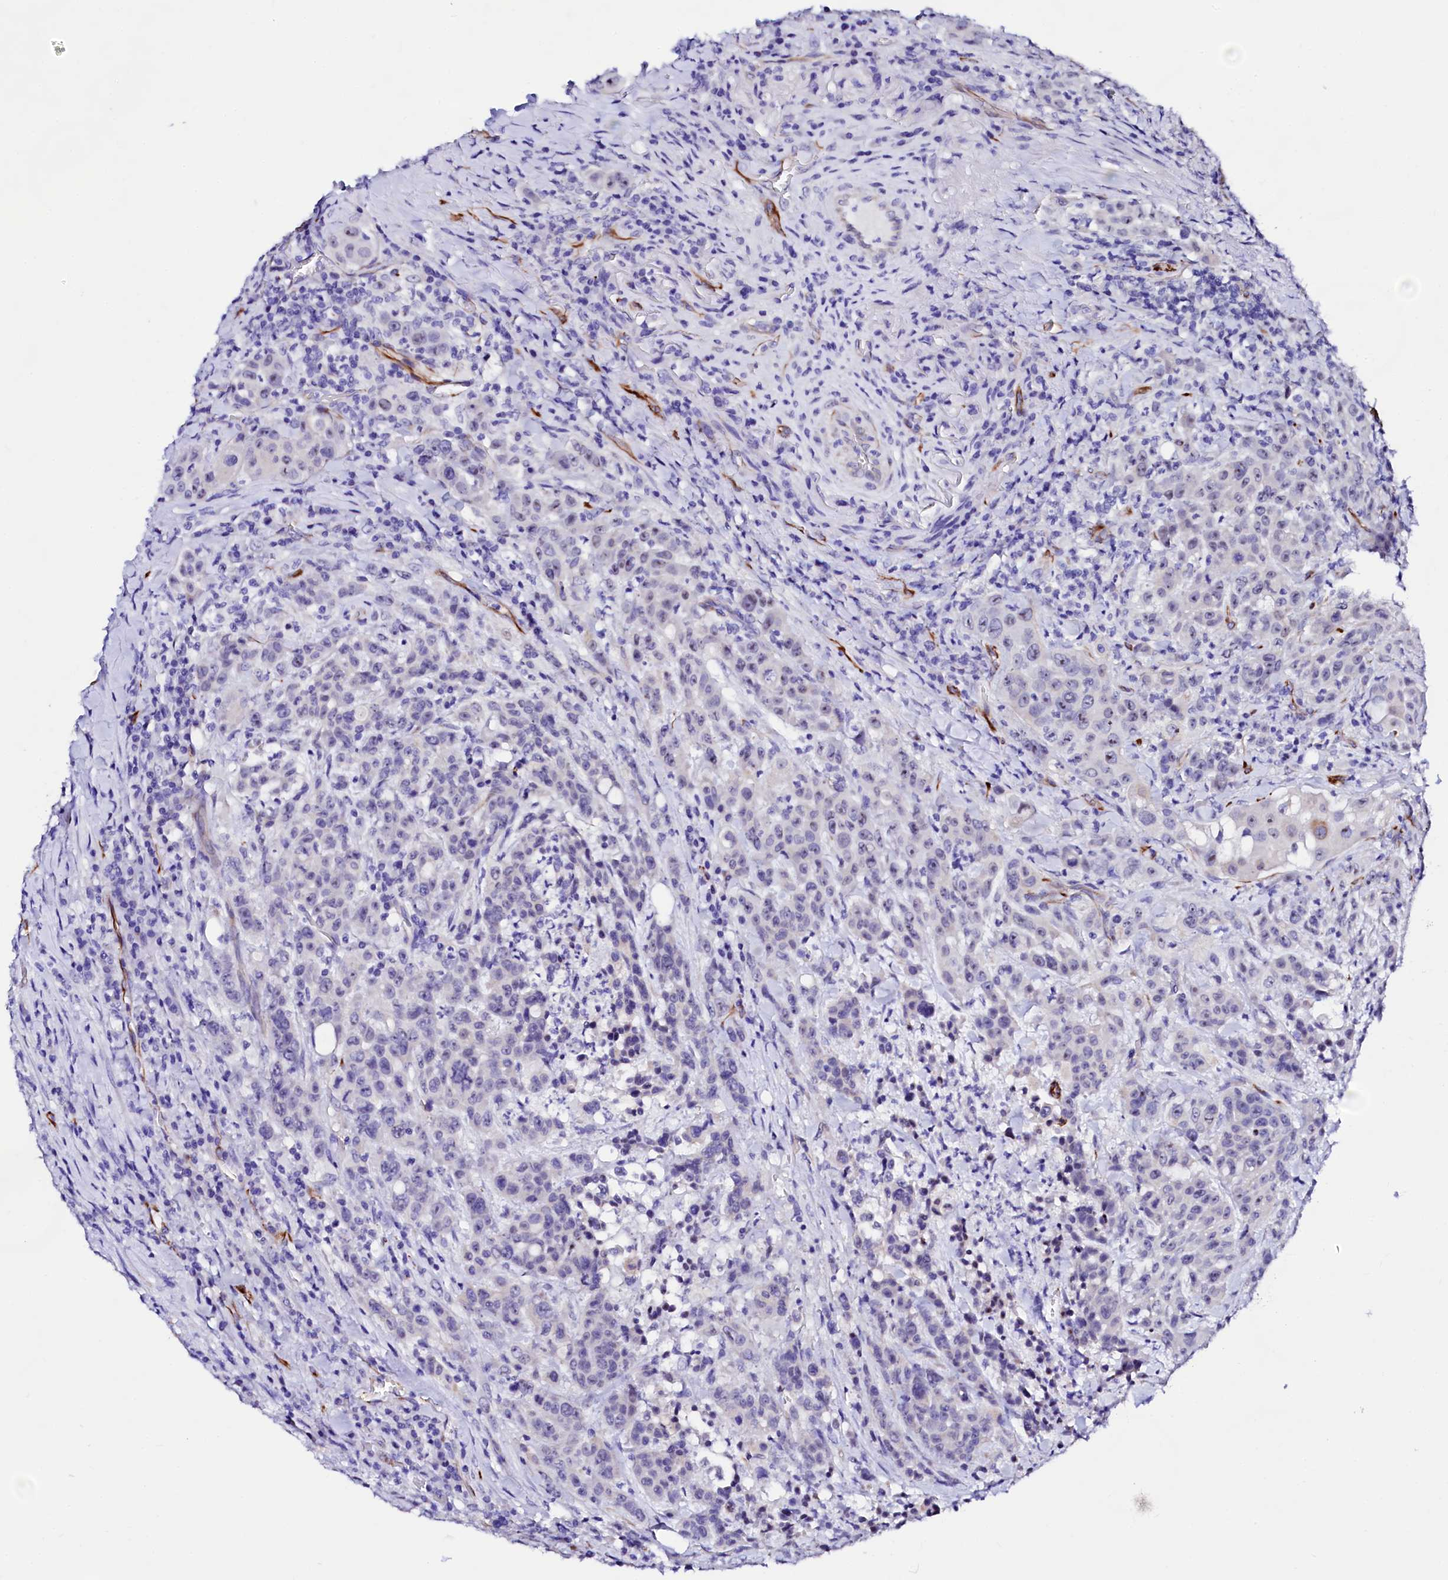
{"staining": {"intensity": "negative", "quantity": "none", "location": "none"}, "tissue": "colorectal cancer", "cell_type": "Tumor cells", "image_type": "cancer", "snomed": [{"axis": "morphology", "description": "Adenocarcinoma, NOS"}, {"axis": "topography", "description": "Colon"}], "caption": "Immunohistochemical staining of human adenocarcinoma (colorectal) demonstrates no significant staining in tumor cells. (Brightfield microscopy of DAB (3,3'-diaminobenzidine) immunohistochemistry (IHC) at high magnification).", "gene": "SFR1", "patient": {"sex": "male", "age": 62}}